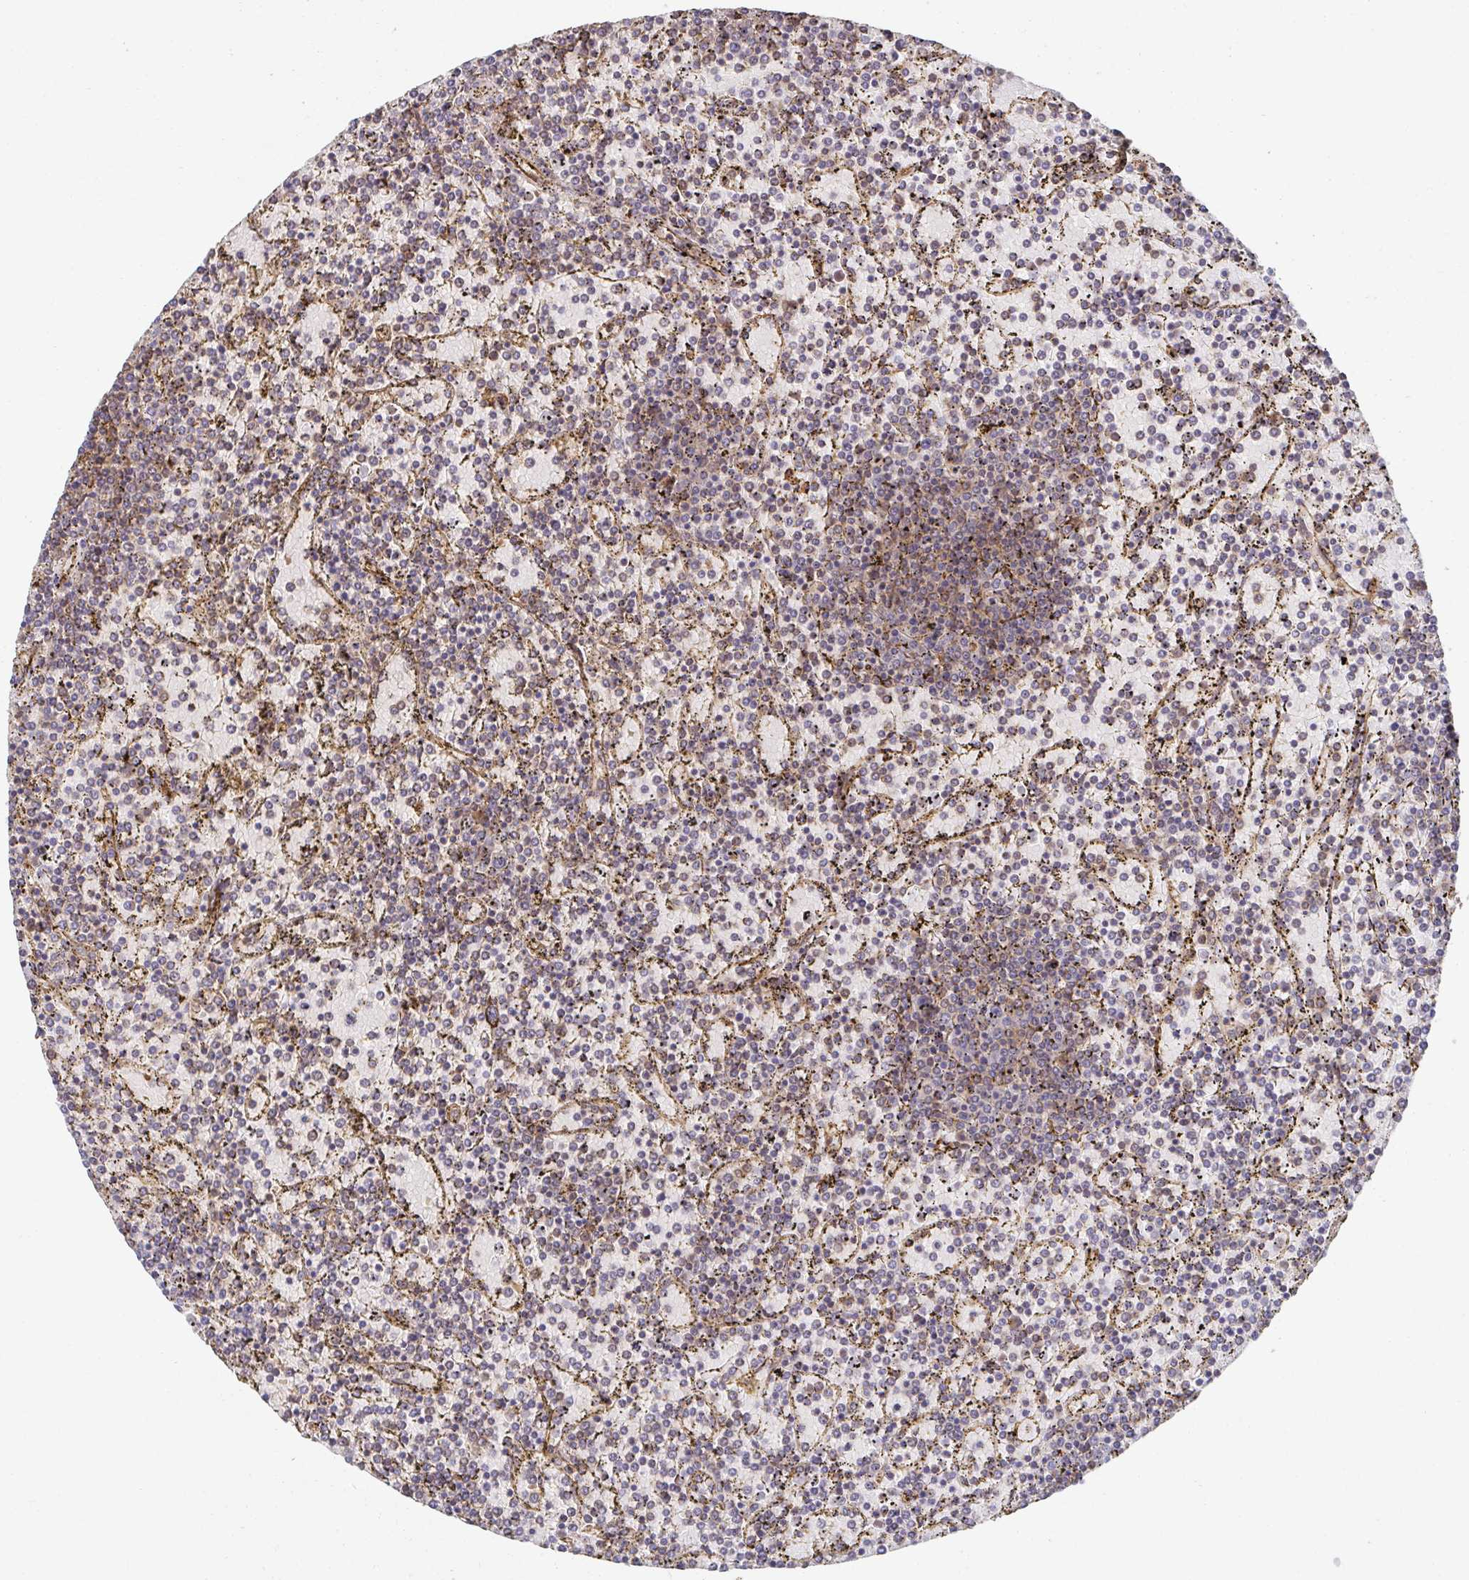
{"staining": {"intensity": "weak", "quantity": "<25%", "location": "cytoplasmic/membranous"}, "tissue": "lymphoma", "cell_type": "Tumor cells", "image_type": "cancer", "snomed": [{"axis": "morphology", "description": "Malignant lymphoma, non-Hodgkin's type, Low grade"}, {"axis": "topography", "description": "Spleen"}], "caption": "Tumor cells show no significant positivity in lymphoma.", "gene": "APBB1", "patient": {"sex": "female", "age": 77}}